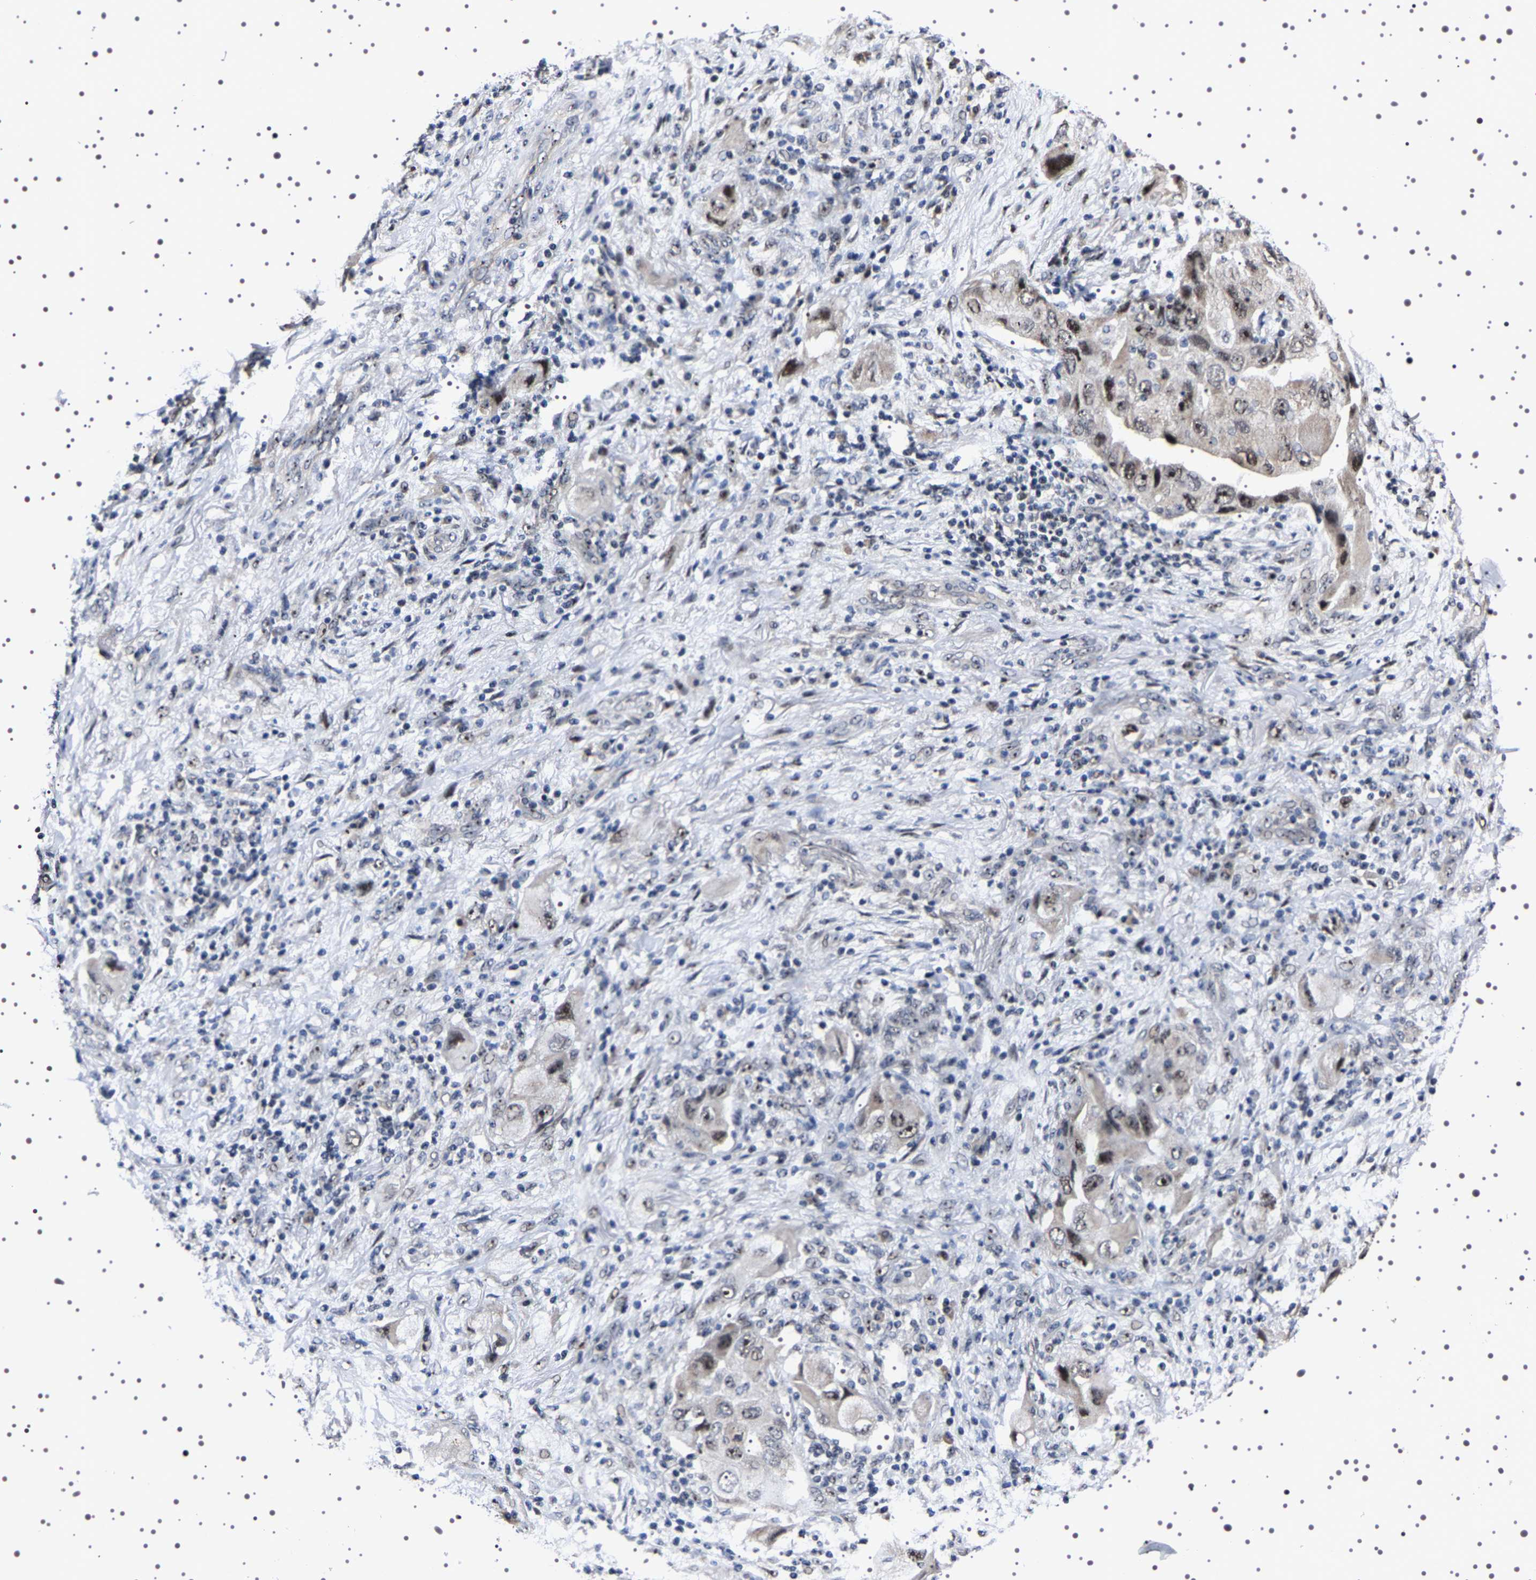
{"staining": {"intensity": "strong", "quantity": "25%-75%", "location": "nuclear"}, "tissue": "lung cancer", "cell_type": "Tumor cells", "image_type": "cancer", "snomed": [{"axis": "morphology", "description": "Adenocarcinoma, NOS"}, {"axis": "topography", "description": "Lung"}], "caption": "Lung cancer (adenocarcinoma) stained with immunohistochemistry (IHC) exhibits strong nuclear expression in approximately 25%-75% of tumor cells.", "gene": "GNL3", "patient": {"sex": "female", "age": 65}}